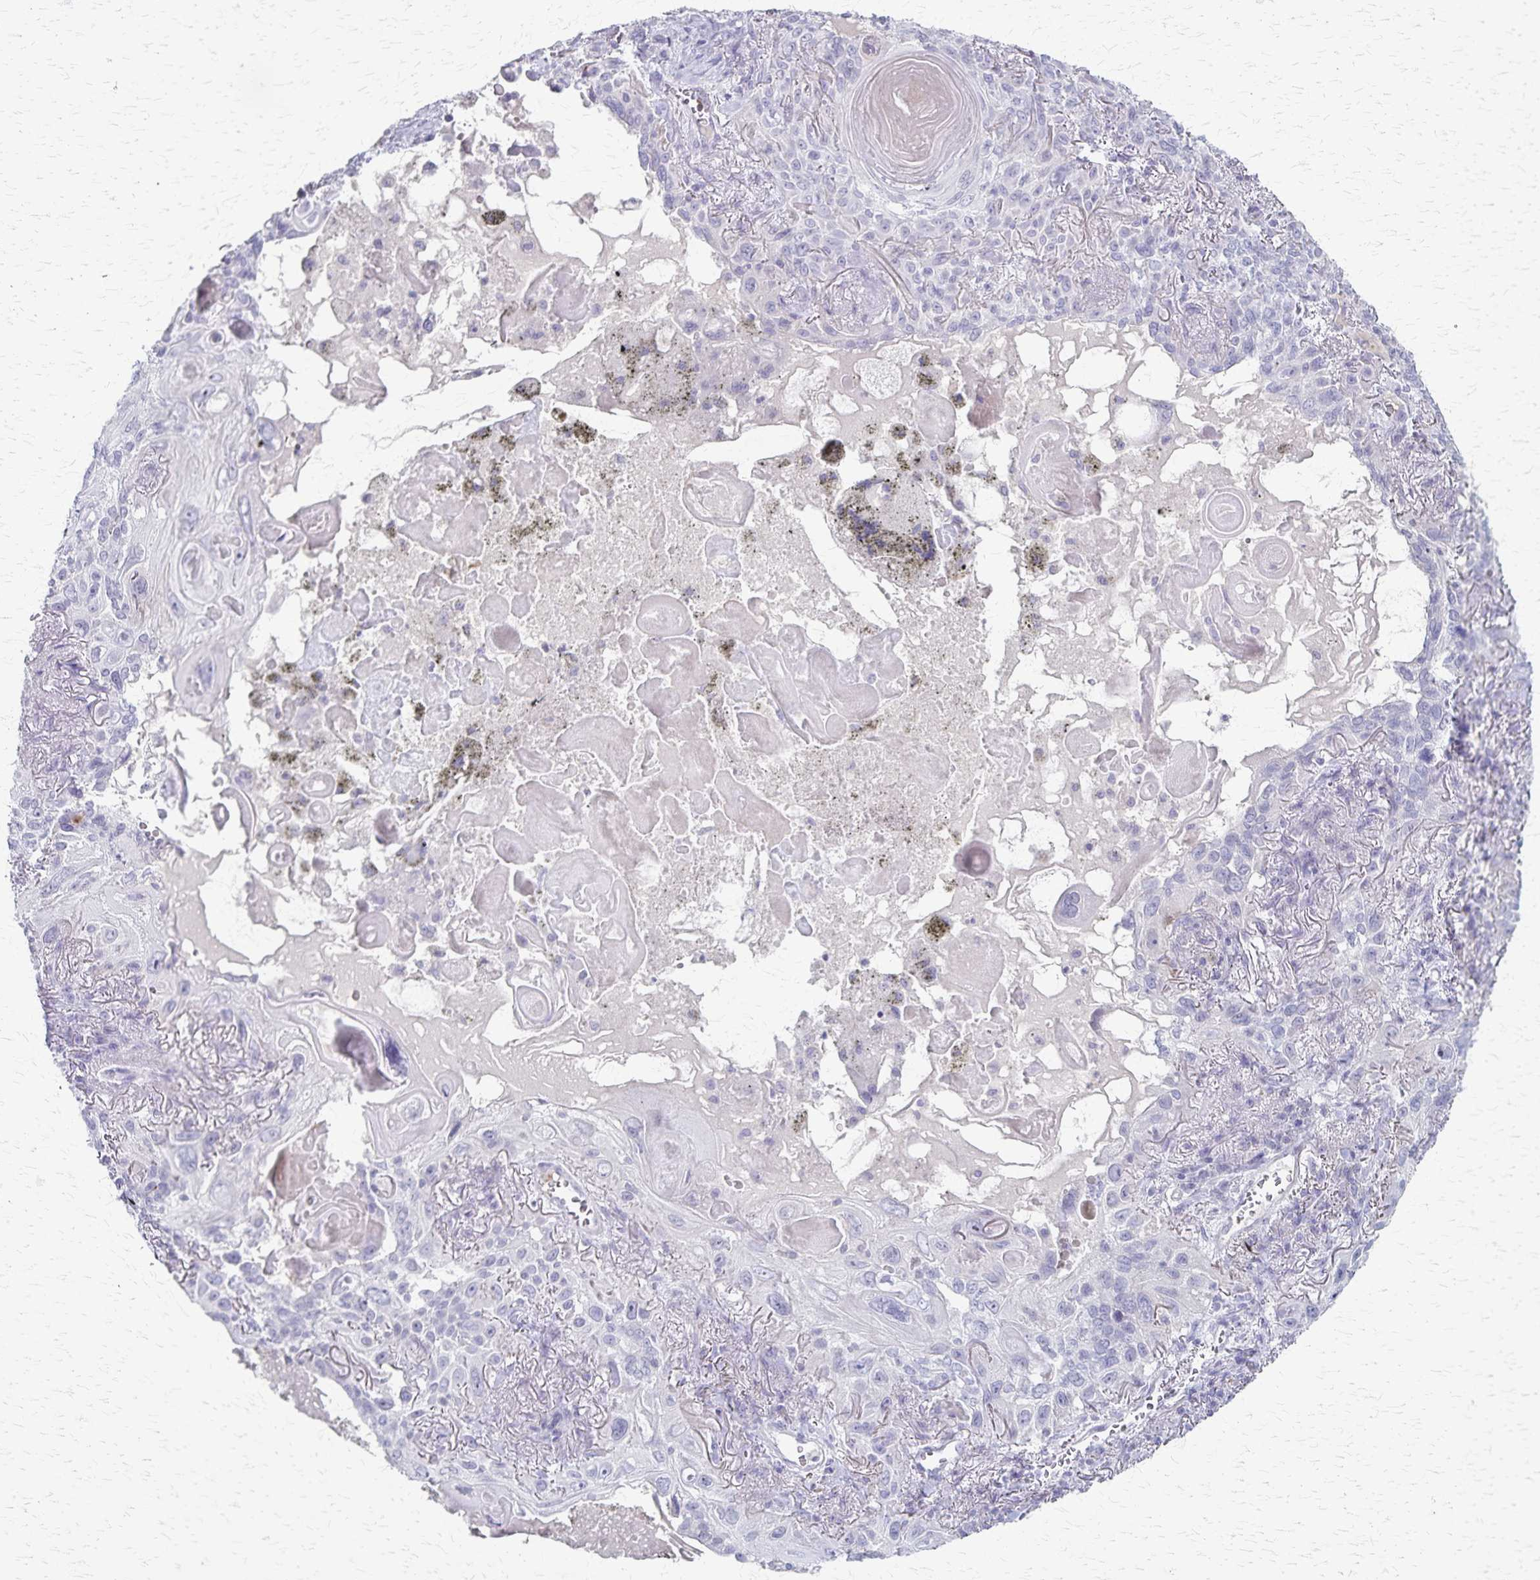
{"staining": {"intensity": "negative", "quantity": "none", "location": "none"}, "tissue": "lung cancer", "cell_type": "Tumor cells", "image_type": "cancer", "snomed": [{"axis": "morphology", "description": "Squamous cell carcinoma, NOS"}, {"axis": "topography", "description": "Lung"}], "caption": "Tumor cells show no significant positivity in lung cancer.", "gene": "RASL10B", "patient": {"sex": "male", "age": 79}}